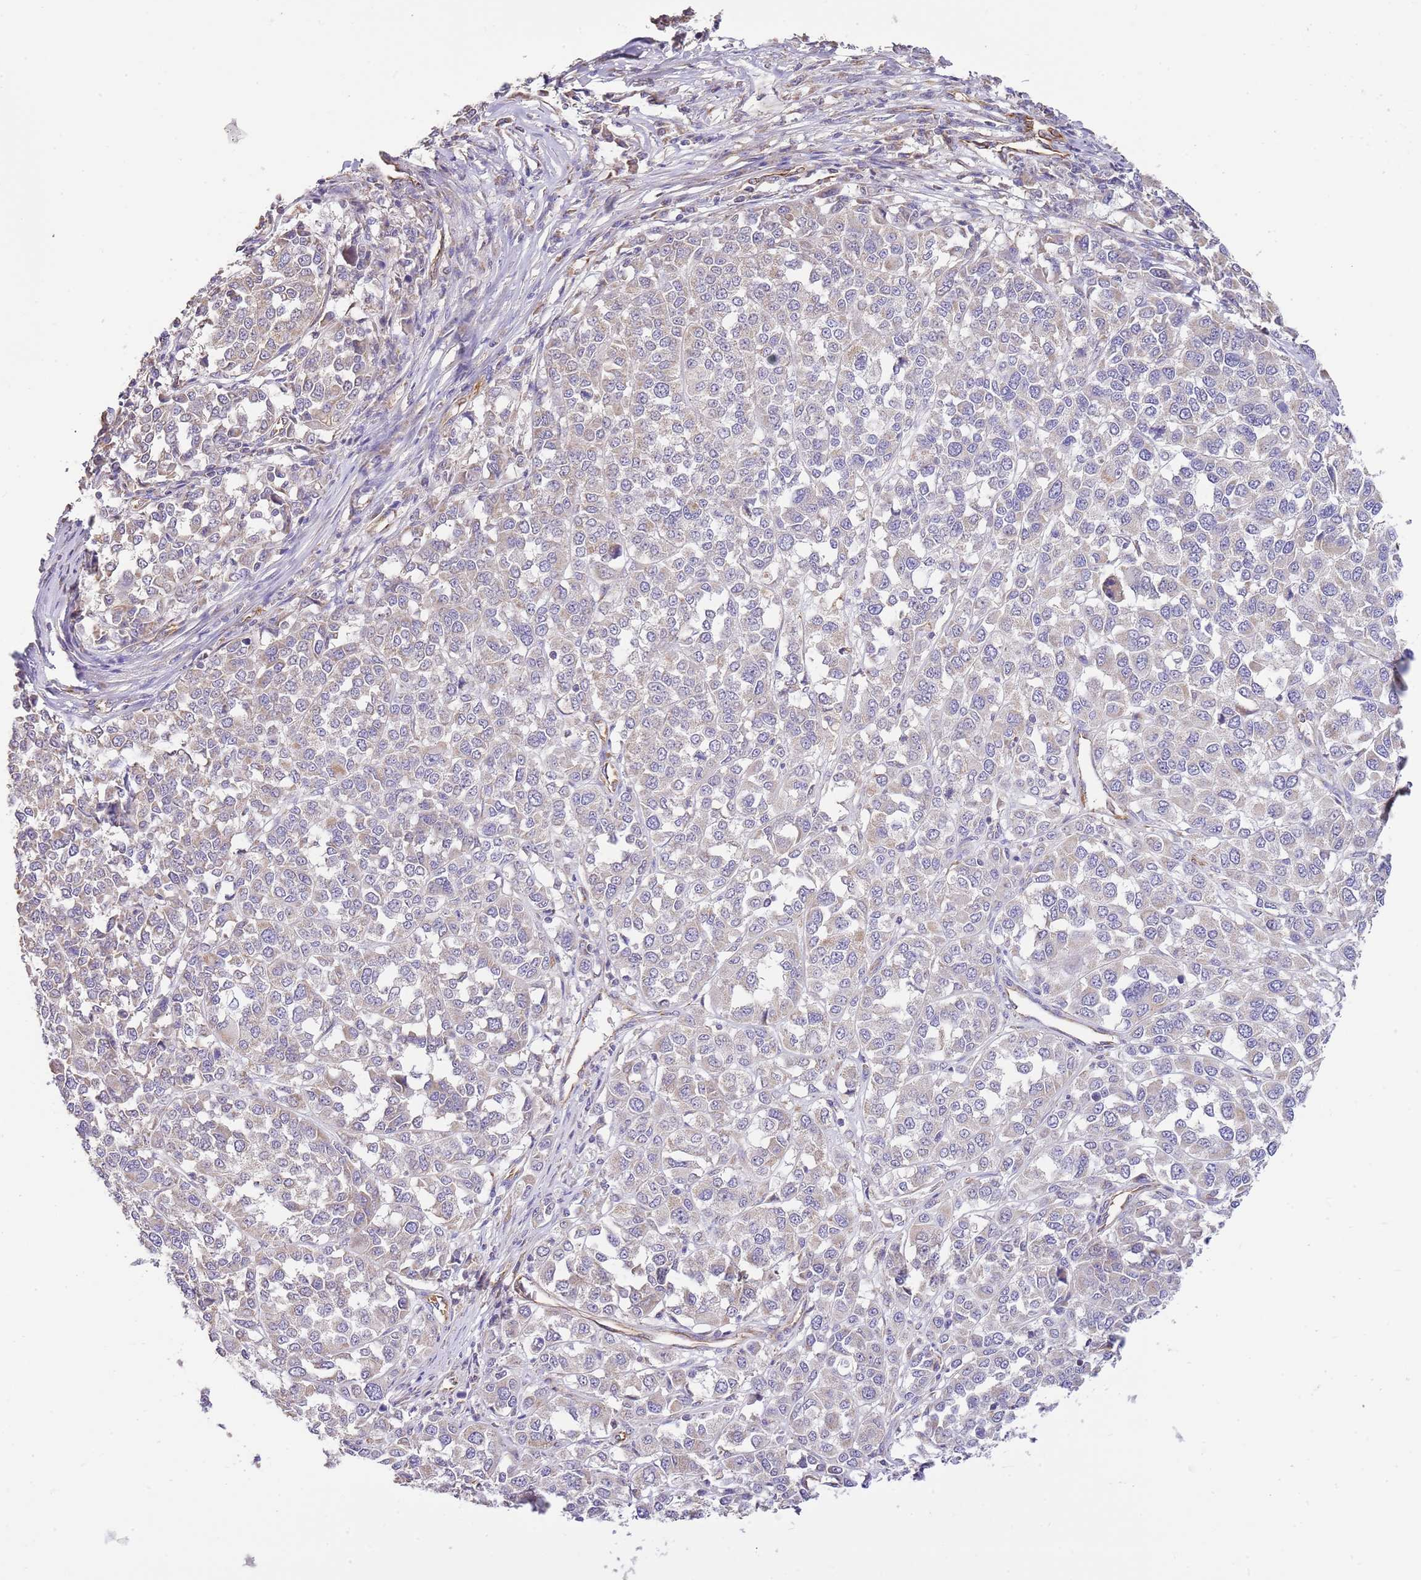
{"staining": {"intensity": "weak", "quantity": "<25%", "location": "cytoplasmic/membranous"}, "tissue": "melanoma", "cell_type": "Tumor cells", "image_type": "cancer", "snomed": [{"axis": "morphology", "description": "Malignant melanoma, Metastatic site"}, {"axis": "topography", "description": "Lymph node"}], "caption": "Immunohistochemistry (IHC) of malignant melanoma (metastatic site) exhibits no expression in tumor cells.", "gene": "DOCK9", "patient": {"sex": "male", "age": 44}}